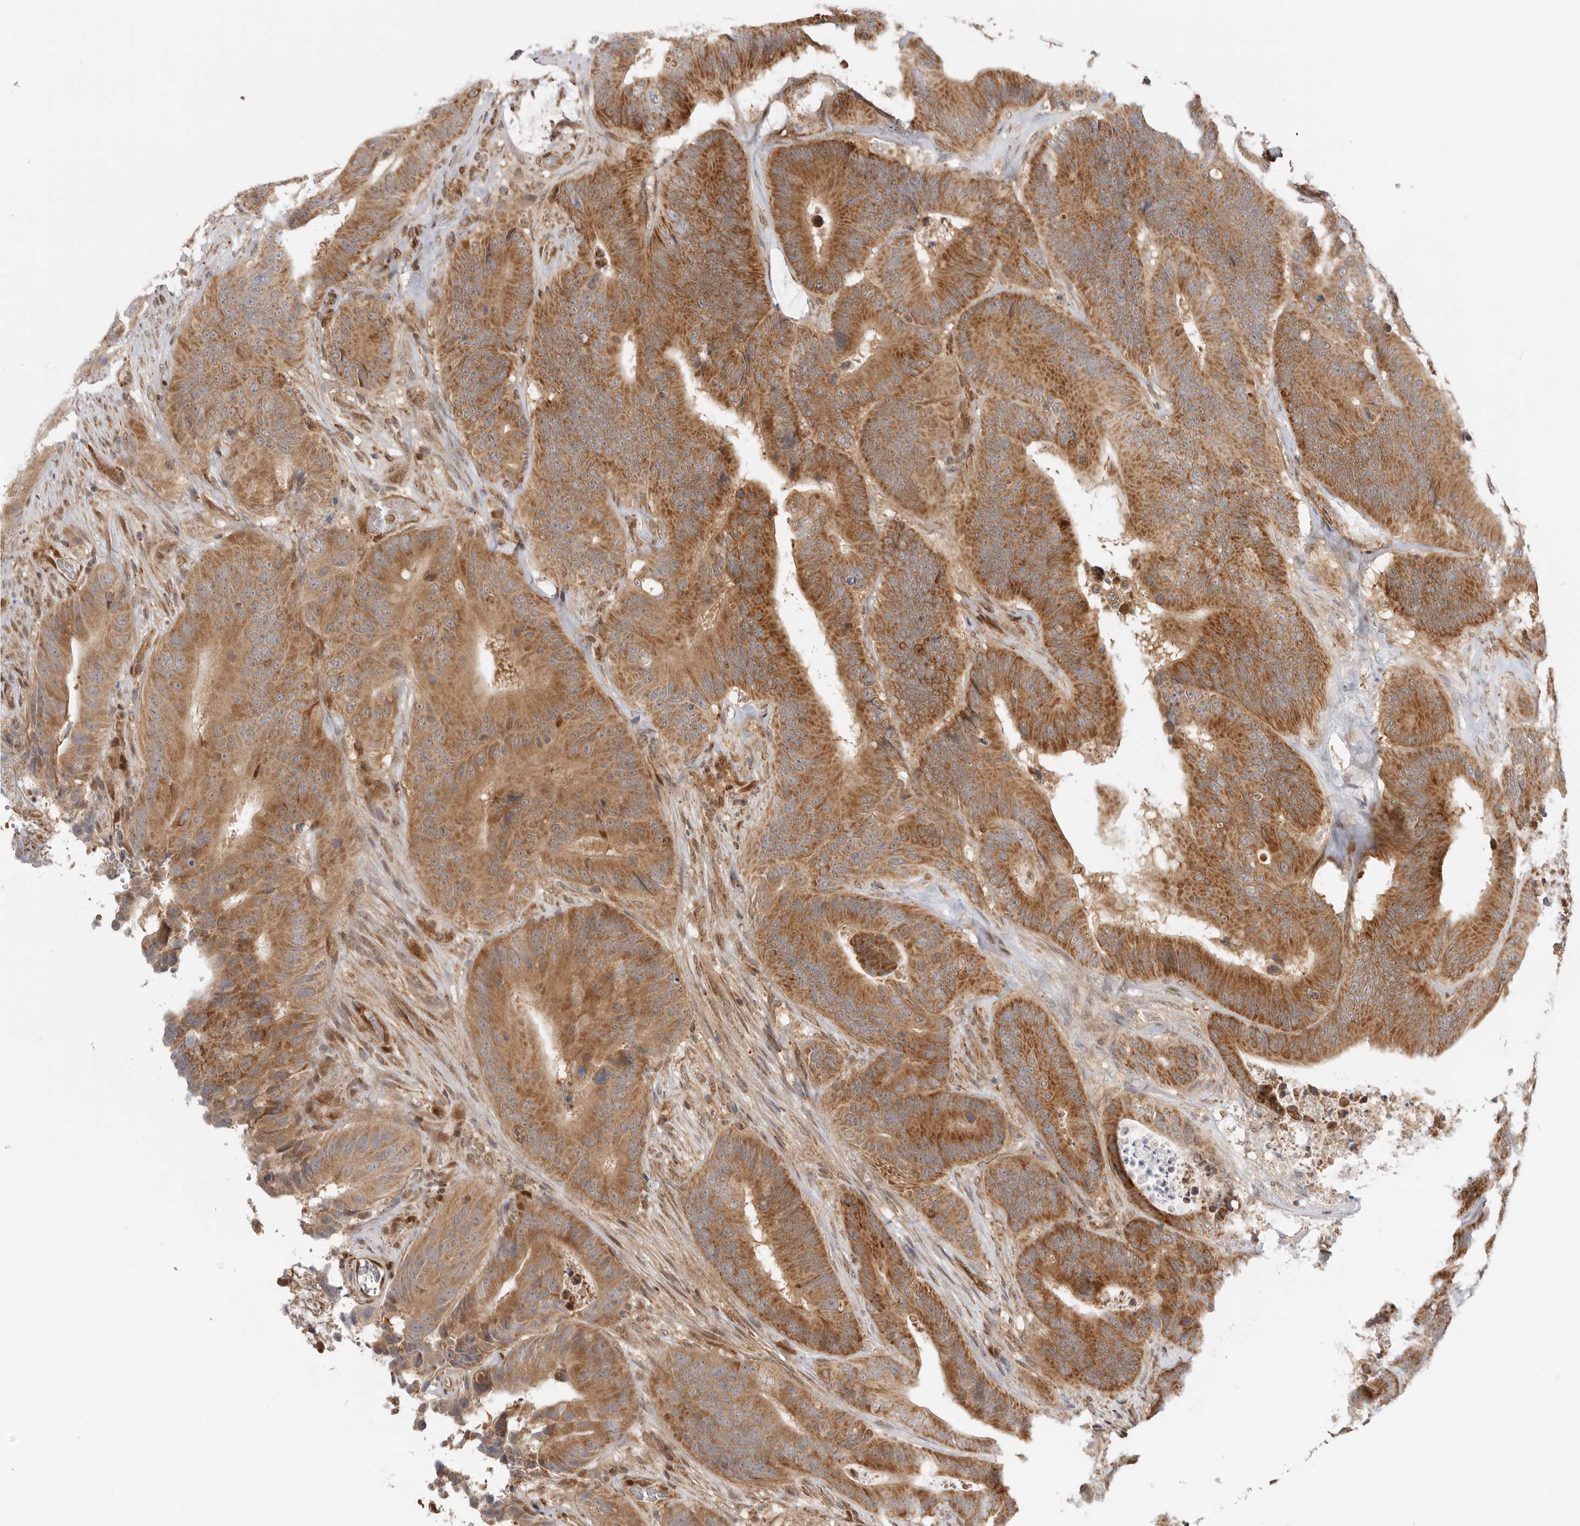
{"staining": {"intensity": "moderate", "quantity": ">75%", "location": "cytoplasmic/membranous"}, "tissue": "colorectal cancer", "cell_type": "Tumor cells", "image_type": "cancer", "snomed": [{"axis": "morphology", "description": "Adenocarcinoma, NOS"}, {"axis": "topography", "description": "Colon"}], "caption": "Protein expression analysis of colorectal cancer (adenocarcinoma) demonstrates moderate cytoplasmic/membranous expression in about >75% of tumor cells.", "gene": "DCAF8", "patient": {"sex": "male", "age": 83}}